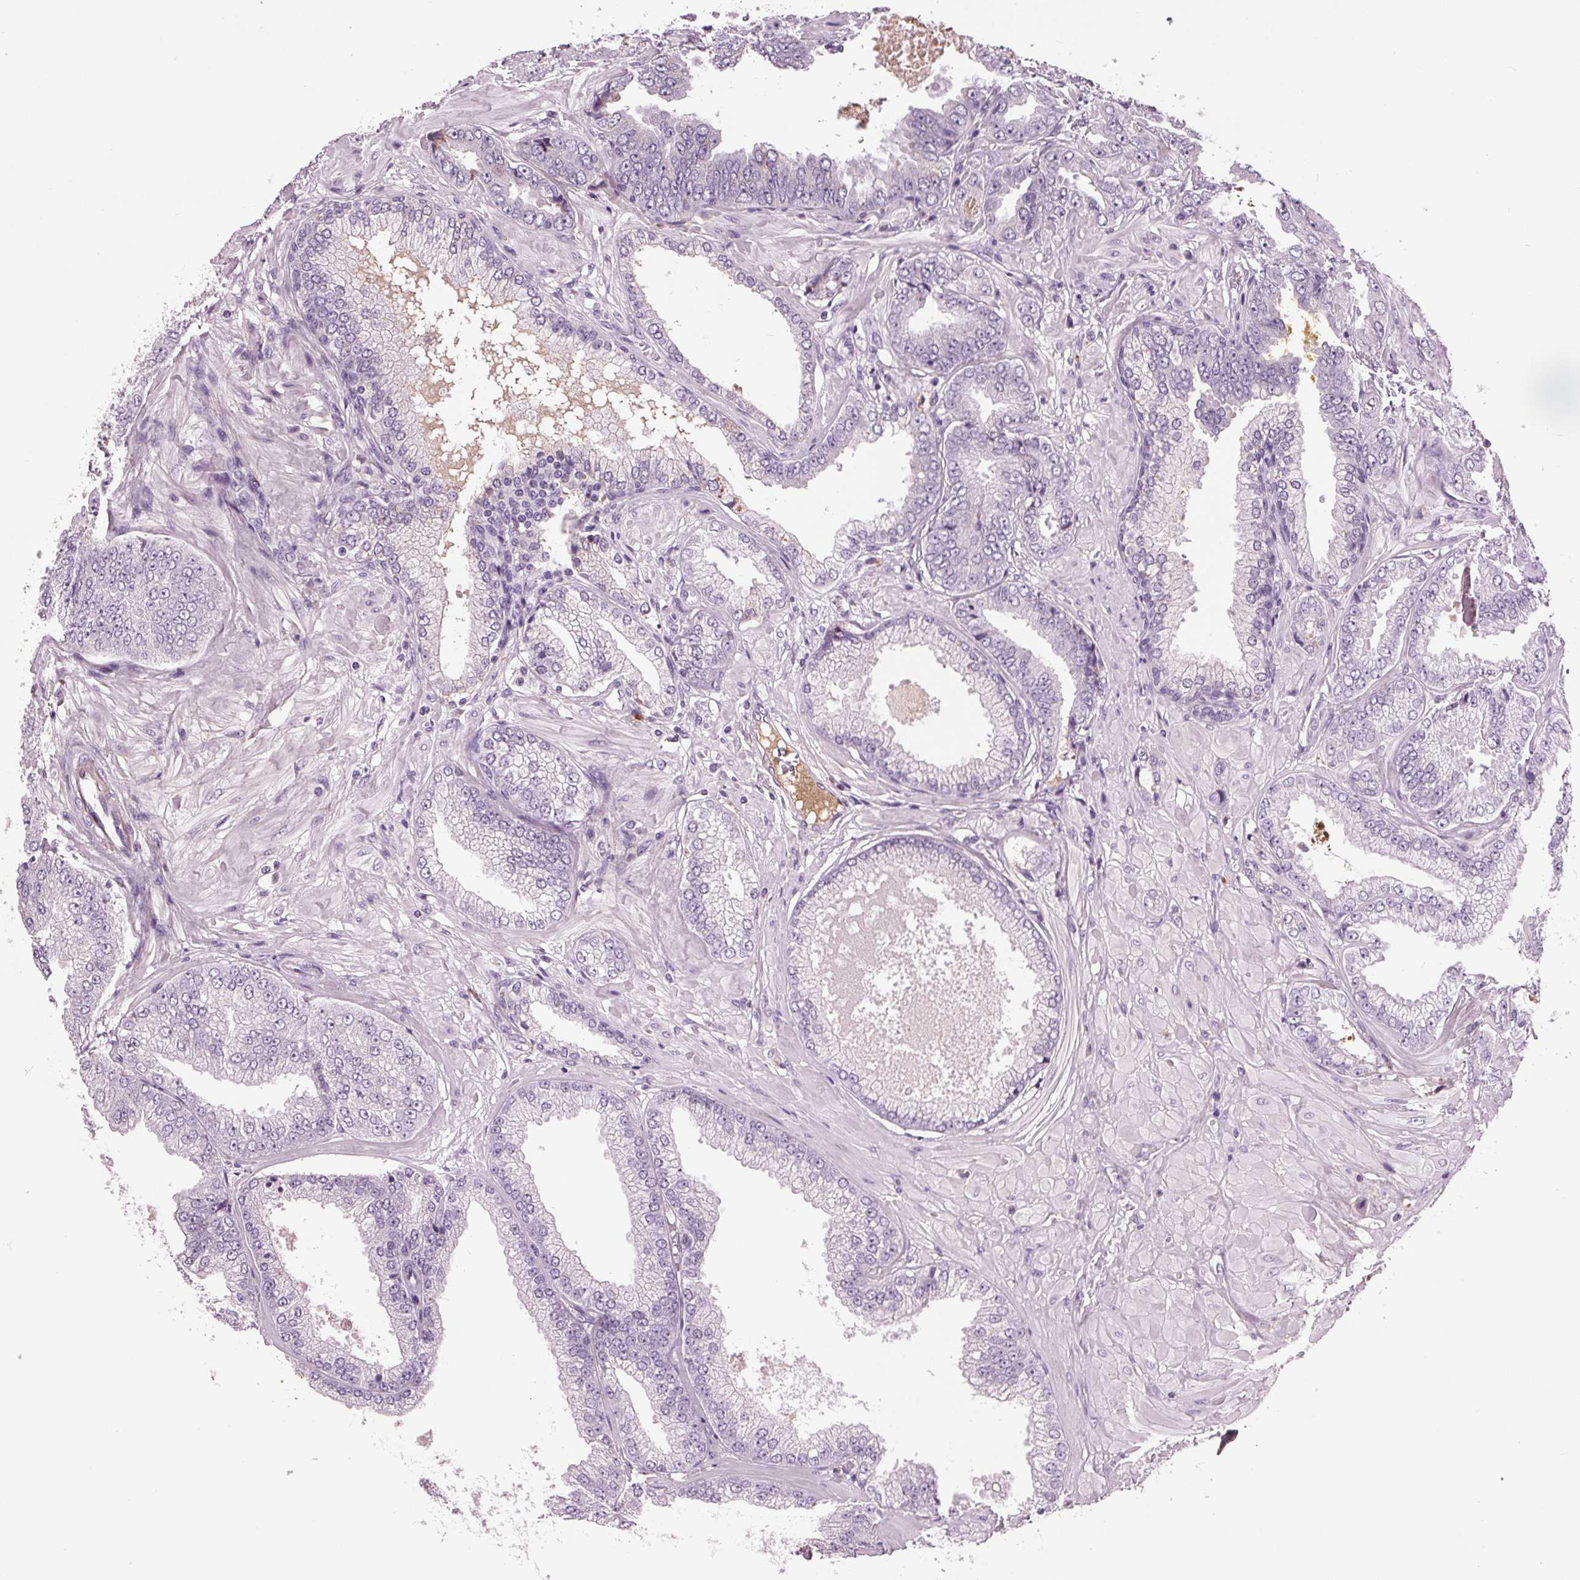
{"staining": {"intensity": "negative", "quantity": "none", "location": "none"}, "tissue": "prostate cancer", "cell_type": "Tumor cells", "image_type": "cancer", "snomed": [{"axis": "morphology", "description": "Adenocarcinoma, Low grade"}, {"axis": "topography", "description": "Prostate"}], "caption": "Immunohistochemical staining of prostate cancer (adenocarcinoma (low-grade)) demonstrates no significant expression in tumor cells.", "gene": "C6", "patient": {"sex": "male", "age": 55}}